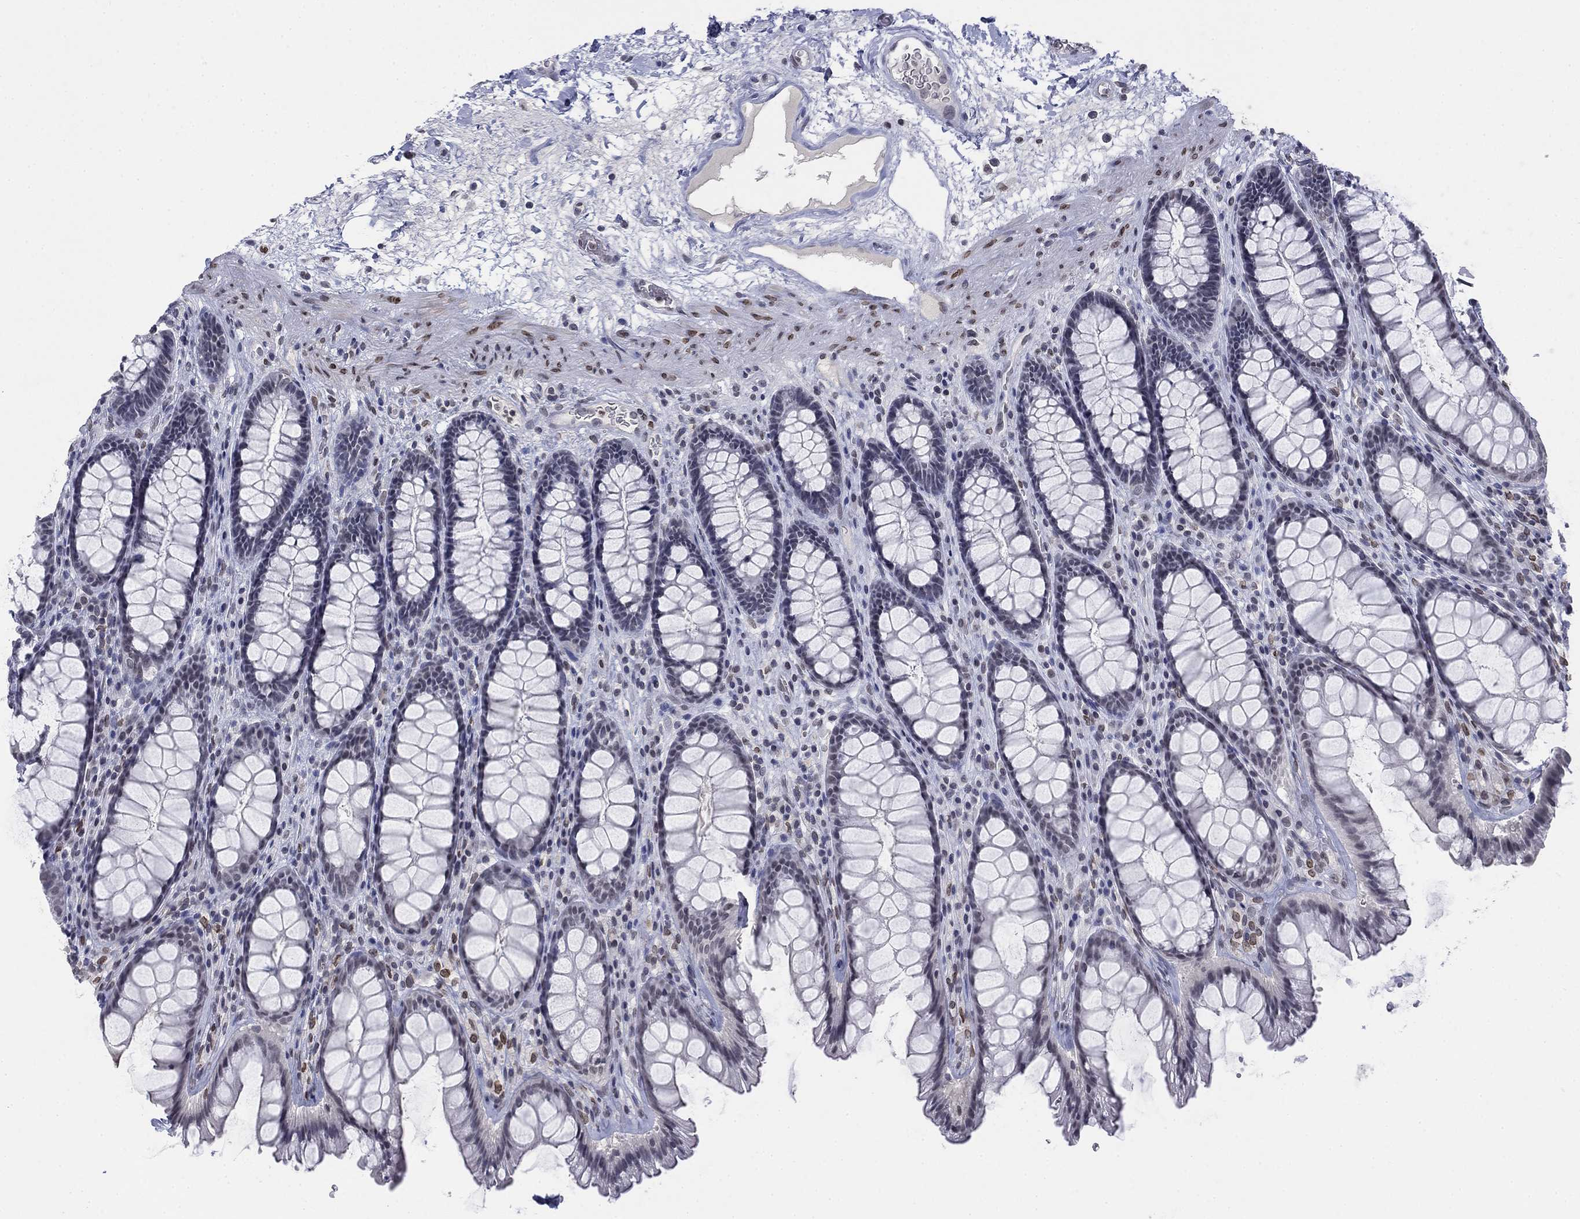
{"staining": {"intensity": "negative", "quantity": "none", "location": "none"}, "tissue": "rectum", "cell_type": "Glandular cells", "image_type": "normal", "snomed": [{"axis": "morphology", "description": "Normal tissue, NOS"}, {"axis": "topography", "description": "Rectum"}], "caption": "This is a histopathology image of immunohistochemistry staining of benign rectum, which shows no expression in glandular cells. (Brightfield microscopy of DAB (3,3'-diaminobenzidine) immunohistochemistry at high magnification).", "gene": "TOR1AIP1", "patient": {"sex": "male", "age": 72}}